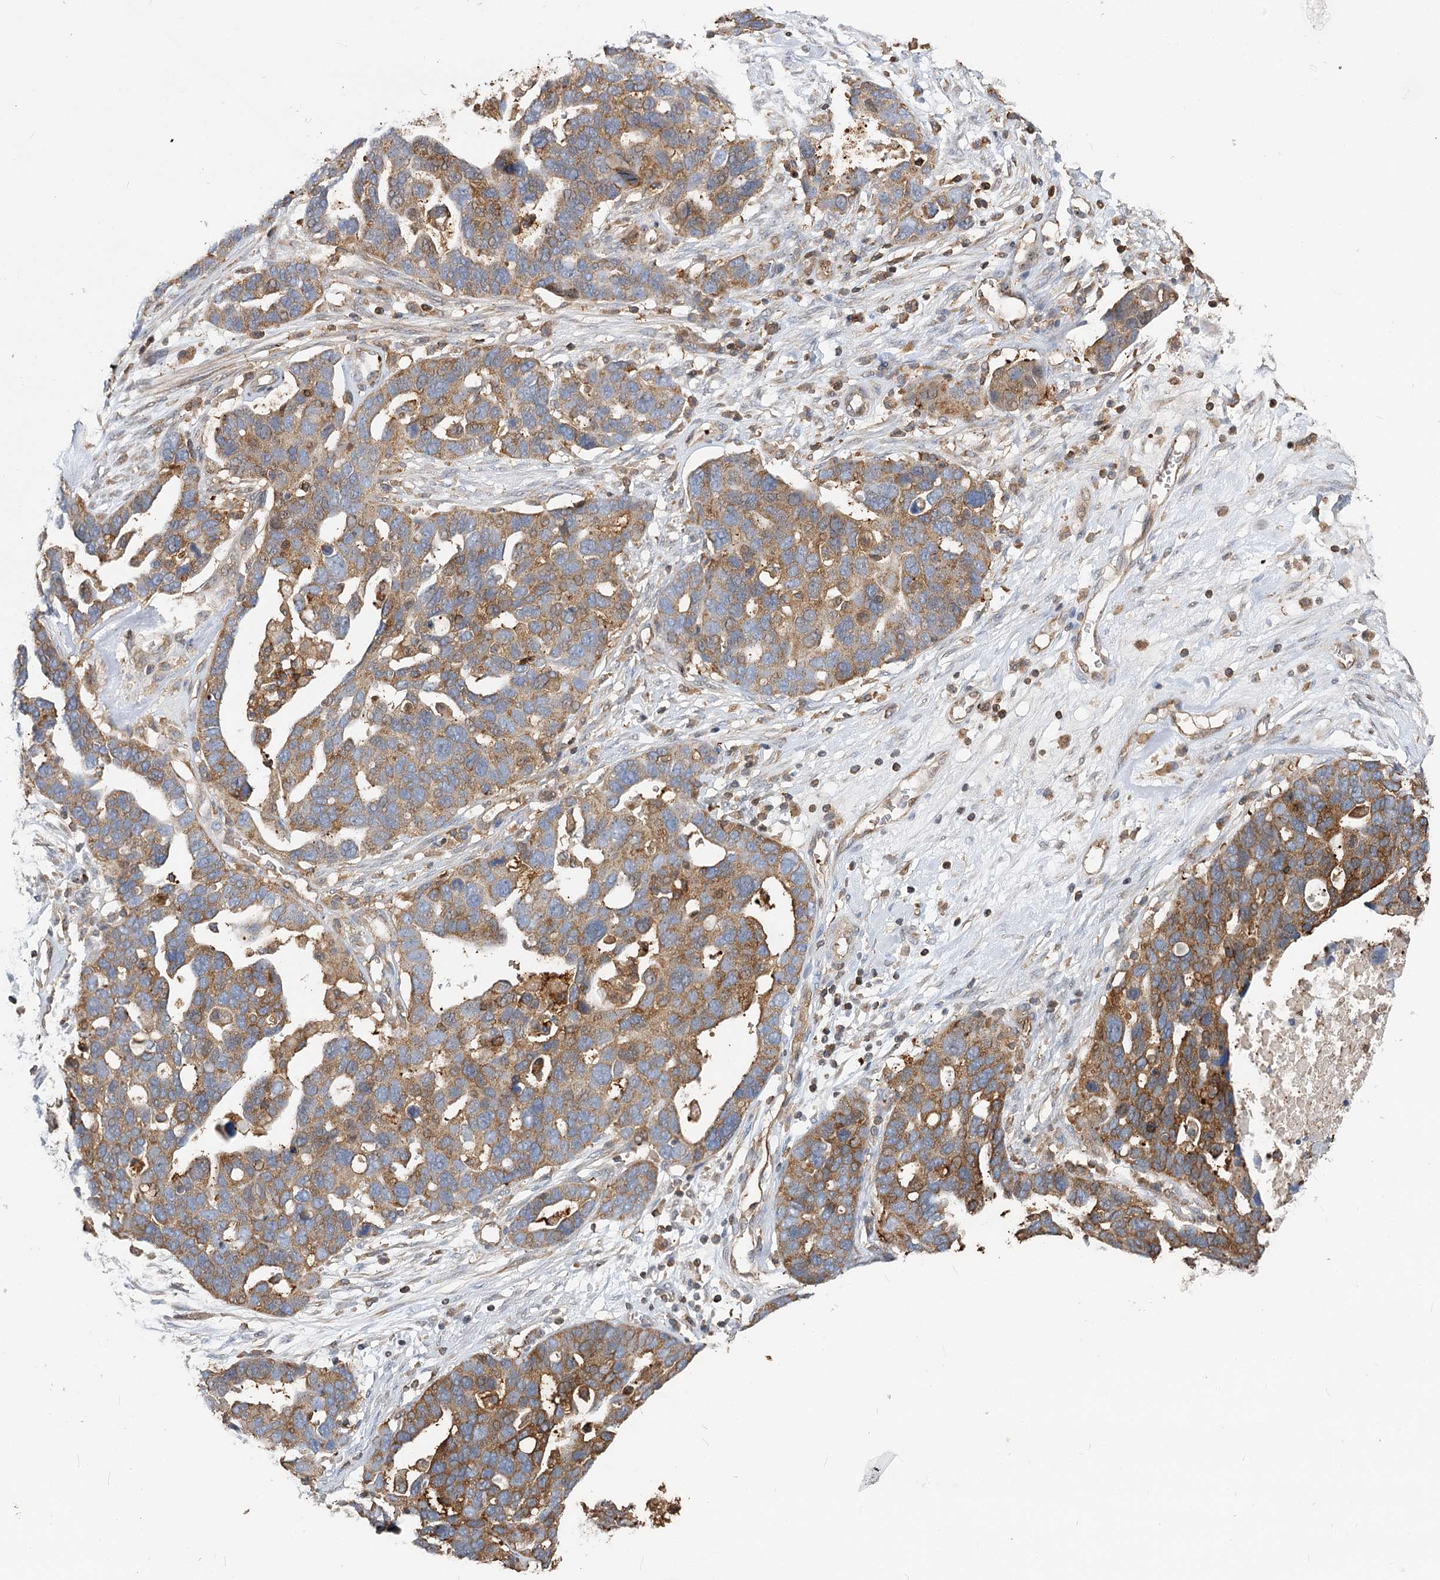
{"staining": {"intensity": "moderate", "quantity": ">75%", "location": "cytoplasmic/membranous"}, "tissue": "ovarian cancer", "cell_type": "Tumor cells", "image_type": "cancer", "snomed": [{"axis": "morphology", "description": "Cystadenocarcinoma, serous, NOS"}, {"axis": "topography", "description": "Ovary"}], "caption": "Protein analysis of ovarian cancer tissue displays moderate cytoplasmic/membranous staining in approximately >75% of tumor cells.", "gene": "SEC24B", "patient": {"sex": "female", "age": 54}}